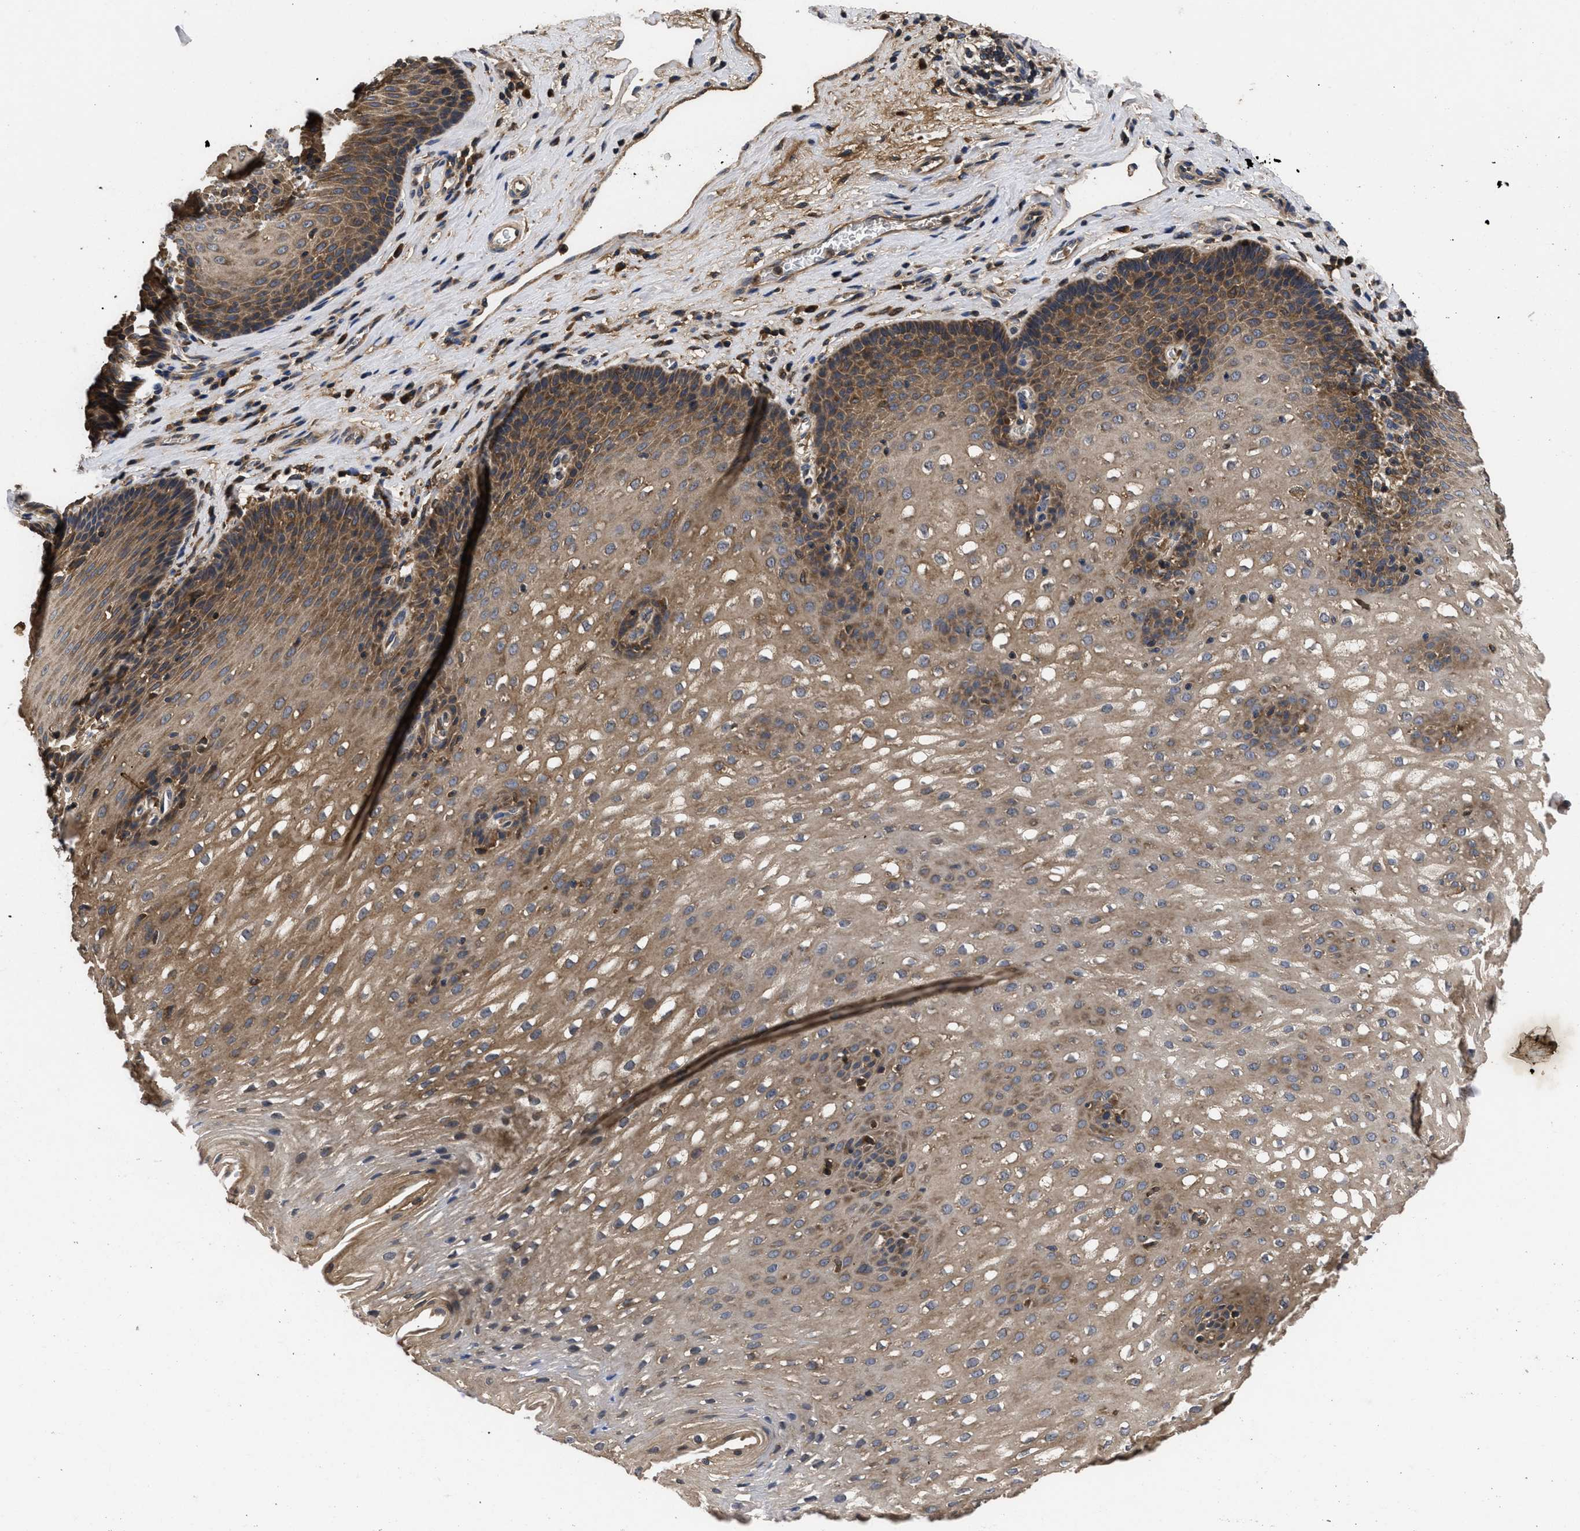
{"staining": {"intensity": "moderate", "quantity": ">75%", "location": "cytoplasmic/membranous"}, "tissue": "esophagus", "cell_type": "Squamous epithelial cells", "image_type": "normal", "snomed": [{"axis": "morphology", "description": "Normal tissue, NOS"}, {"axis": "topography", "description": "Esophagus"}], "caption": "The photomicrograph reveals immunohistochemical staining of benign esophagus. There is moderate cytoplasmic/membranous positivity is appreciated in about >75% of squamous epithelial cells. The protein is stained brown, and the nuclei are stained in blue (DAB IHC with brightfield microscopy, high magnification).", "gene": "LRRC3", "patient": {"sex": "male", "age": 48}}